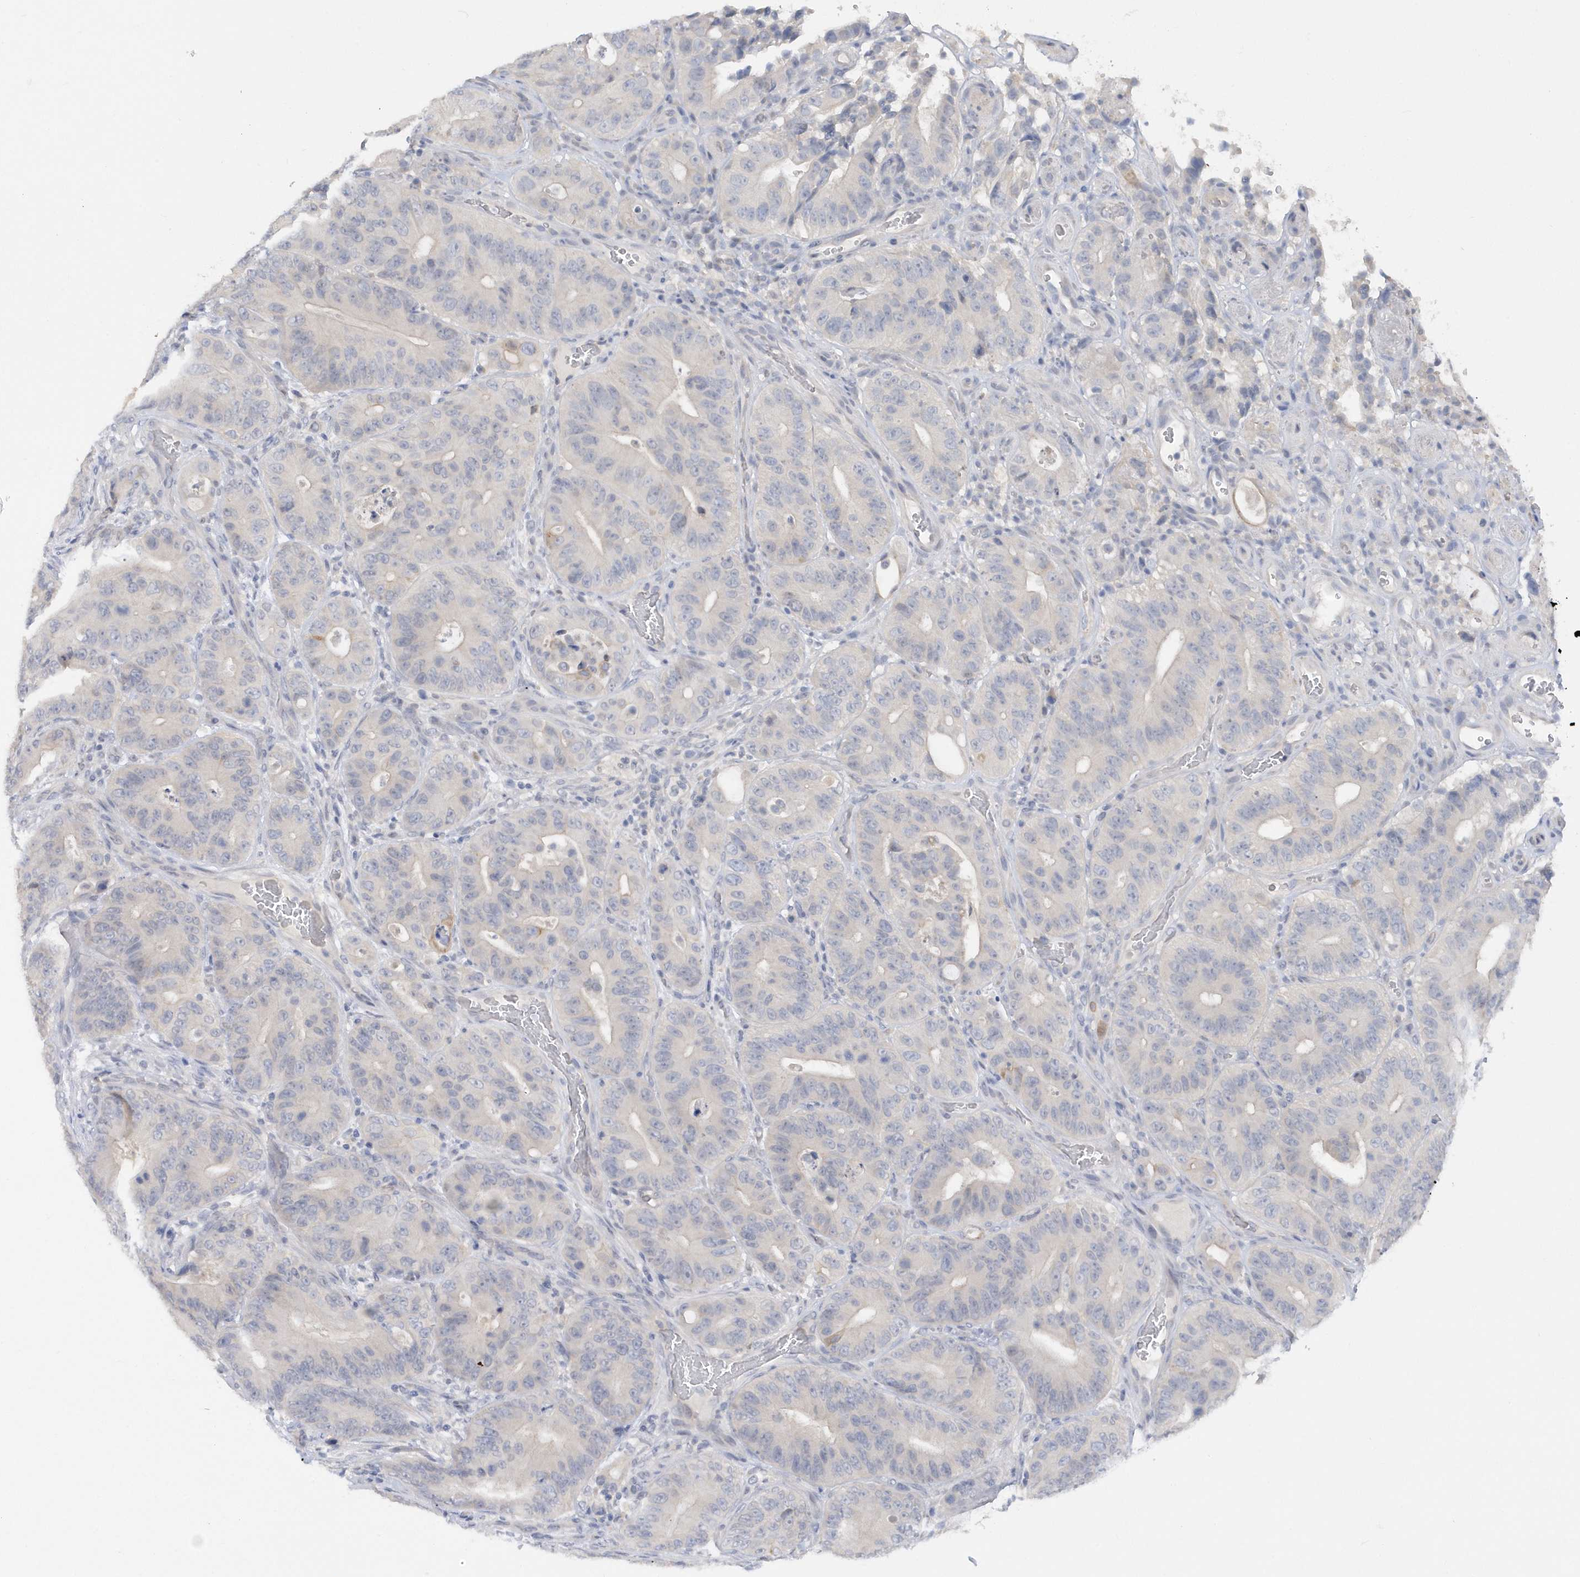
{"staining": {"intensity": "negative", "quantity": "none", "location": "none"}, "tissue": "colorectal cancer", "cell_type": "Tumor cells", "image_type": "cancer", "snomed": [{"axis": "morphology", "description": "Adenocarcinoma, NOS"}, {"axis": "topography", "description": "Colon"}], "caption": "Colorectal cancer stained for a protein using immunohistochemistry (IHC) exhibits no staining tumor cells.", "gene": "RPE", "patient": {"sex": "male", "age": 83}}